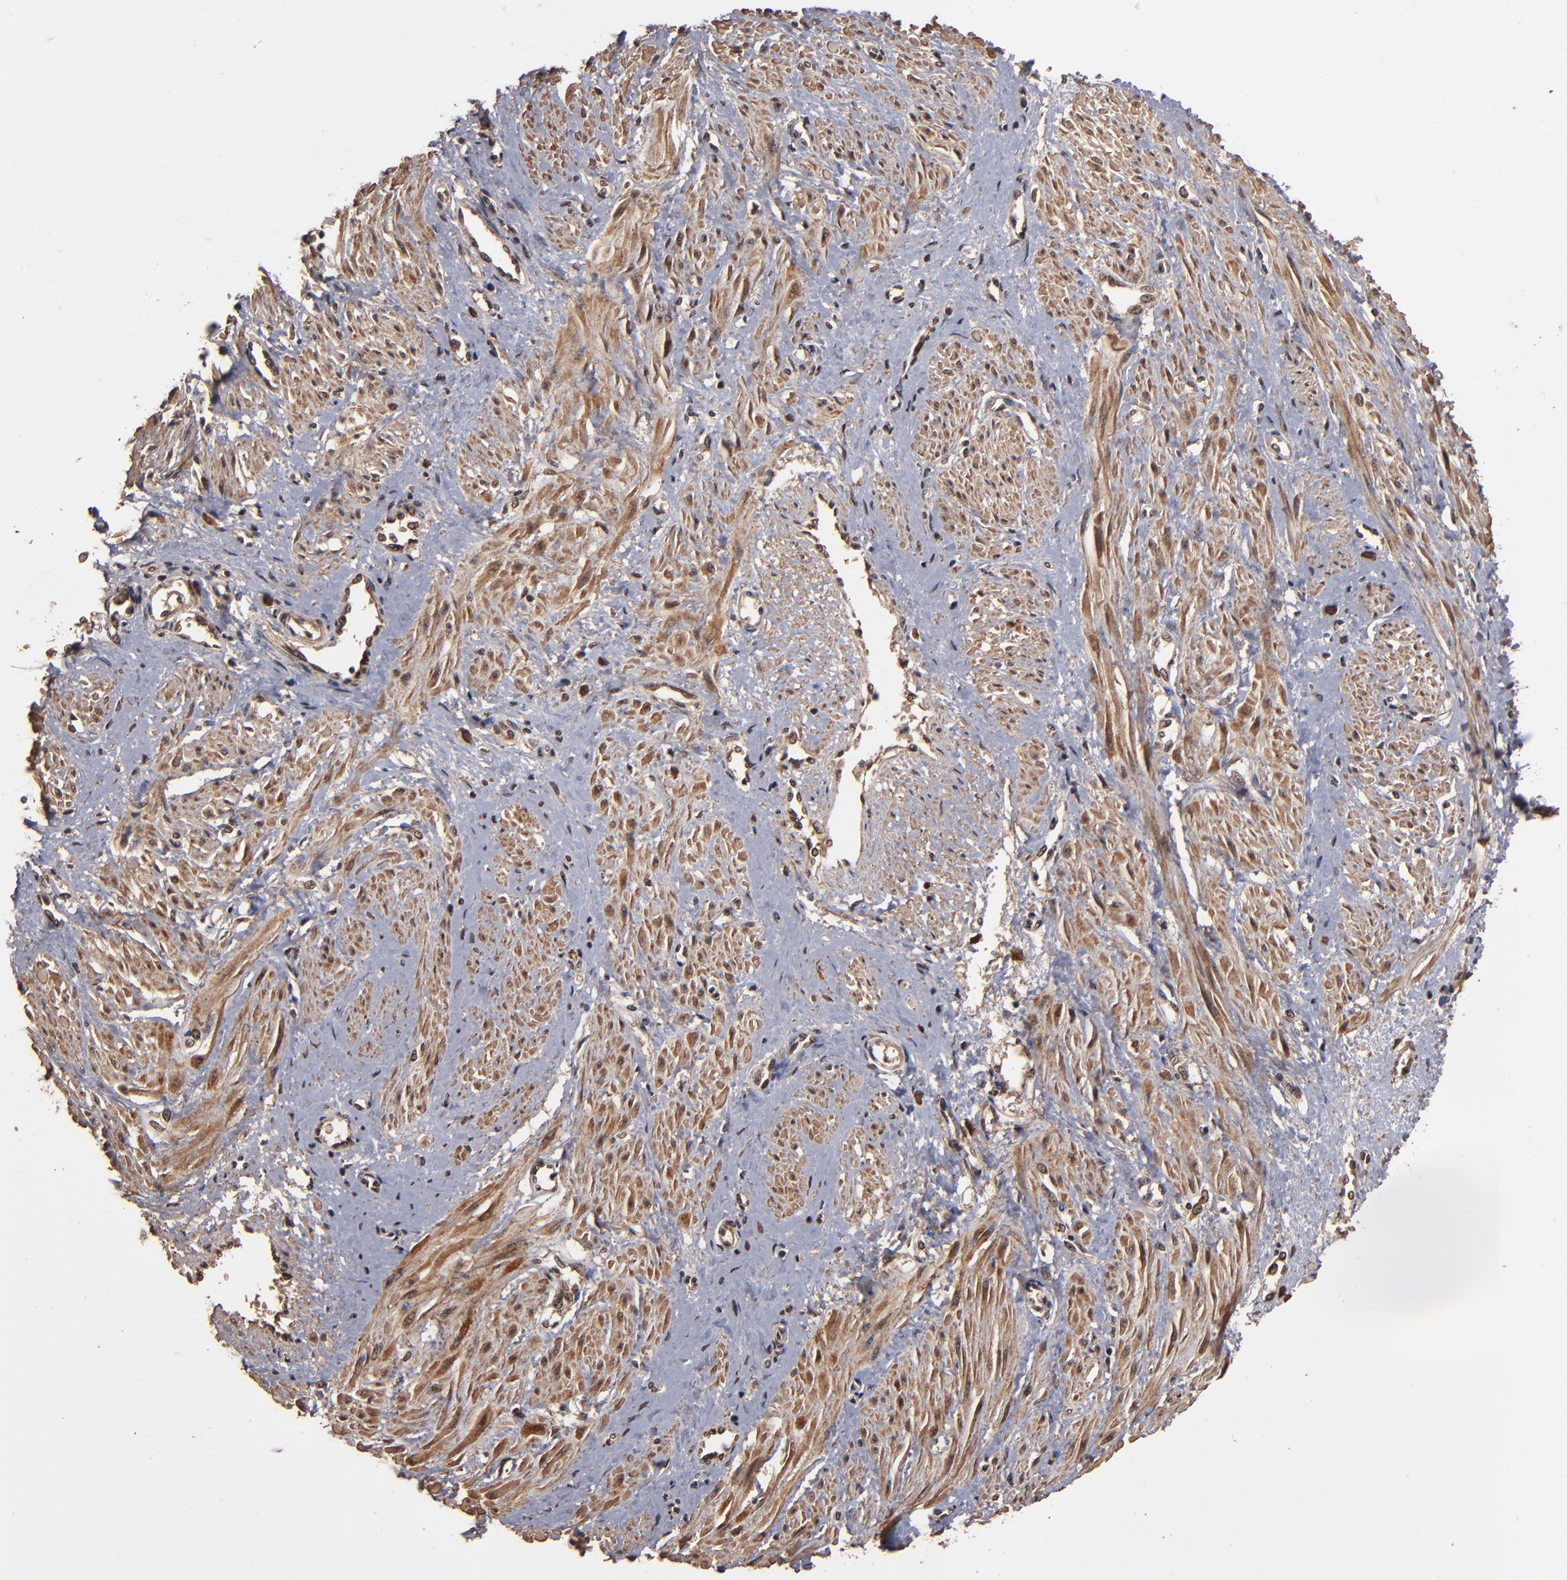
{"staining": {"intensity": "moderate", "quantity": ">75%", "location": "cytoplasmic/membranous"}, "tissue": "smooth muscle", "cell_type": "Smooth muscle cells", "image_type": "normal", "snomed": [{"axis": "morphology", "description": "Normal tissue, NOS"}, {"axis": "topography", "description": "Smooth muscle"}, {"axis": "topography", "description": "Uterus"}], "caption": "Protein analysis of unremarkable smooth muscle shows moderate cytoplasmic/membranous staining in about >75% of smooth muscle cells.", "gene": "NXF2B", "patient": {"sex": "female", "age": 39}}